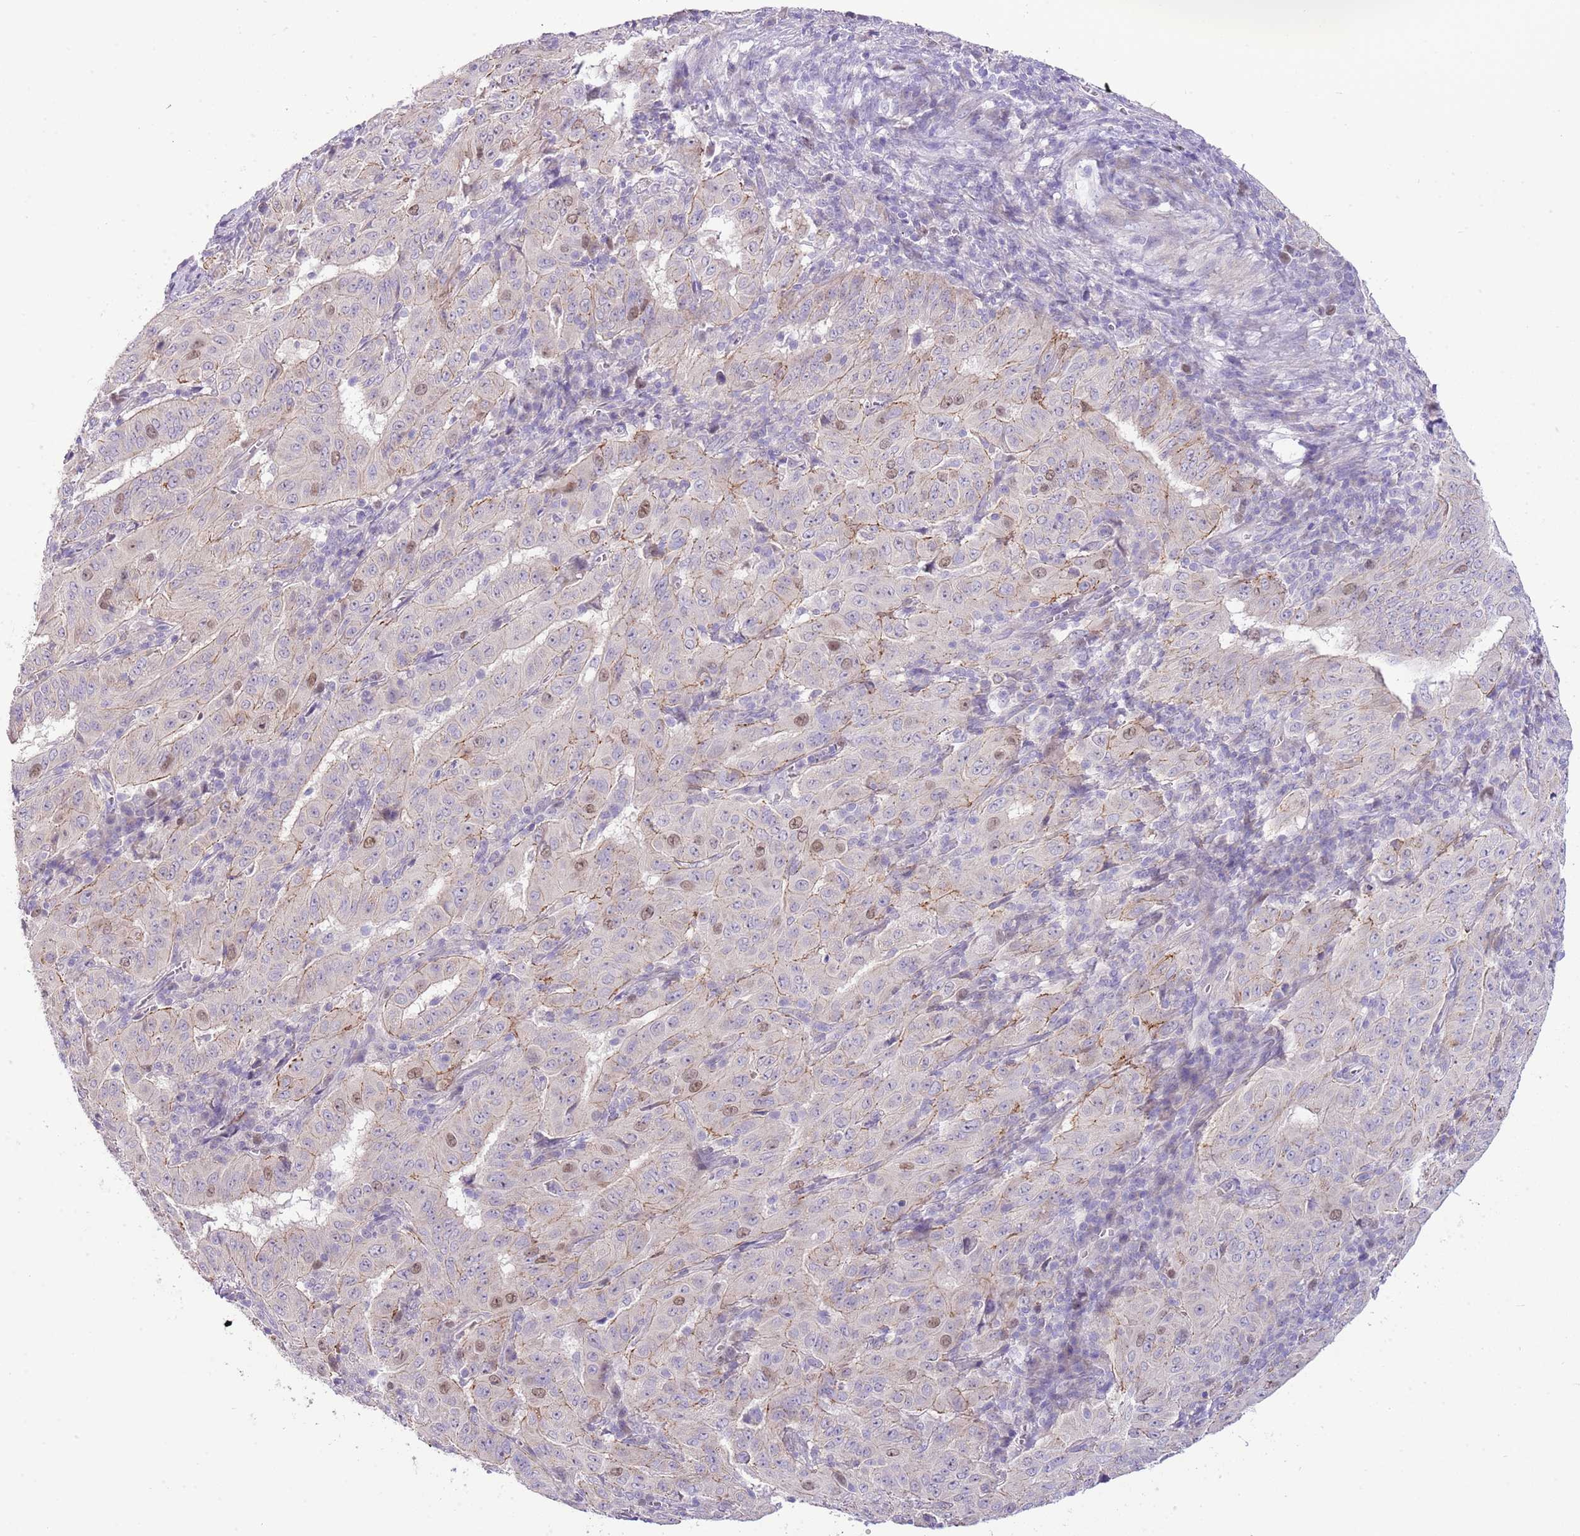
{"staining": {"intensity": "weak", "quantity": "<25%", "location": "nuclear"}, "tissue": "pancreatic cancer", "cell_type": "Tumor cells", "image_type": "cancer", "snomed": [{"axis": "morphology", "description": "Adenocarcinoma, NOS"}, {"axis": "topography", "description": "Pancreas"}], "caption": "This is an IHC photomicrograph of human pancreatic cancer (adenocarcinoma). There is no staining in tumor cells.", "gene": "FBRSL1", "patient": {"sex": "male", "age": 63}}